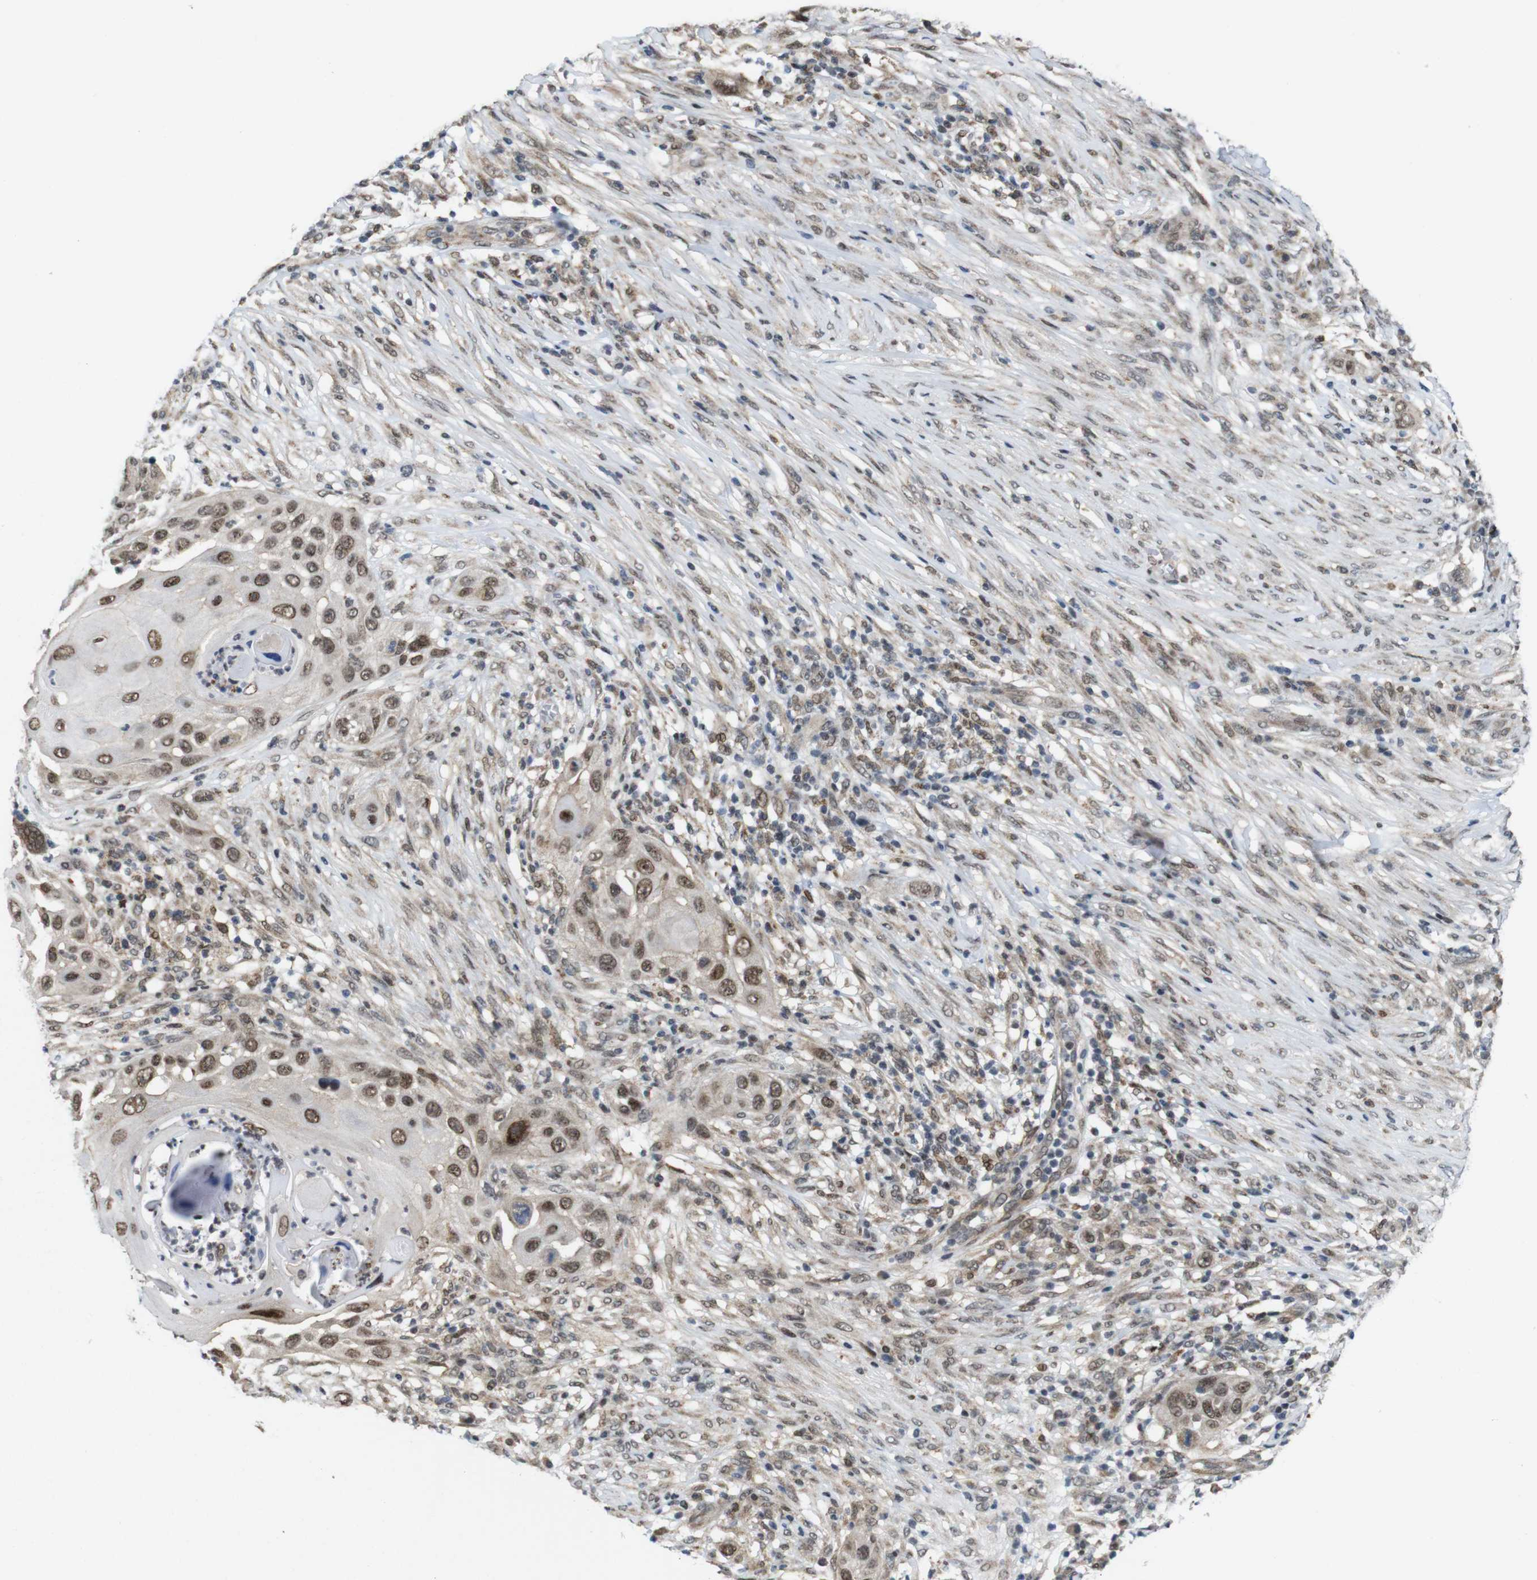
{"staining": {"intensity": "strong", "quantity": ">75%", "location": "cytoplasmic/membranous,nuclear"}, "tissue": "skin cancer", "cell_type": "Tumor cells", "image_type": "cancer", "snomed": [{"axis": "morphology", "description": "Squamous cell carcinoma, NOS"}, {"axis": "topography", "description": "Skin"}], "caption": "Squamous cell carcinoma (skin) was stained to show a protein in brown. There is high levels of strong cytoplasmic/membranous and nuclear positivity in about >75% of tumor cells.", "gene": "PNMA8A", "patient": {"sex": "female", "age": 44}}